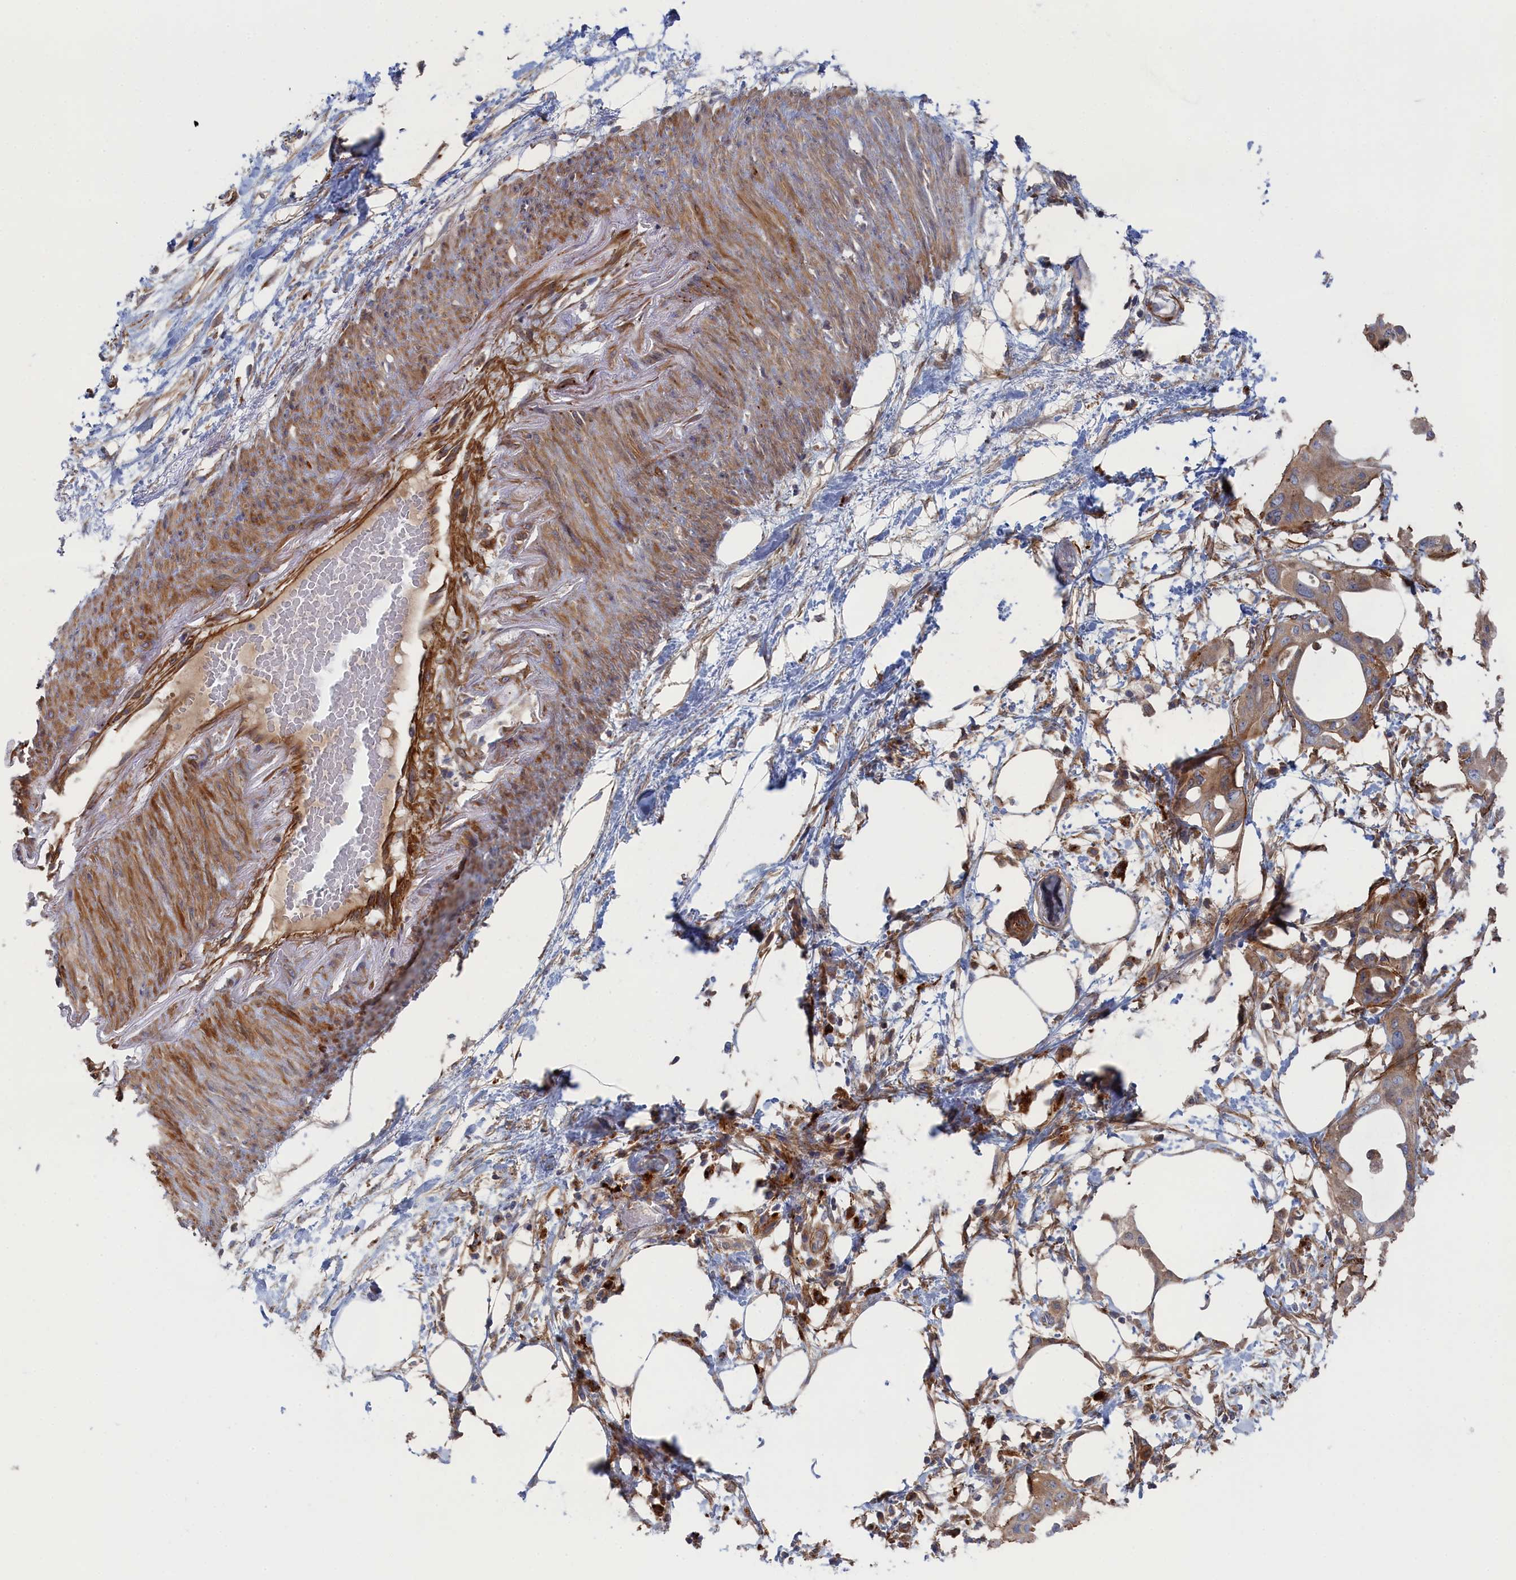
{"staining": {"intensity": "moderate", "quantity": ">75%", "location": "cytoplasmic/membranous"}, "tissue": "pancreatic cancer", "cell_type": "Tumor cells", "image_type": "cancer", "snomed": [{"axis": "morphology", "description": "Adenocarcinoma, NOS"}, {"axis": "topography", "description": "Pancreas"}], "caption": "Immunohistochemical staining of pancreatic cancer (adenocarcinoma) exhibits moderate cytoplasmic/membranous protein expression in approximately >75% of tumor cells. The protein of interest is stained brown, and the nuclei are stained in blue (DAB (3,3'-diaminobenzidine) IHC with brightfield microscopy, high magnification).", "gene": "FILIP1L", "patient": {"sex": "male", "age": 68}}